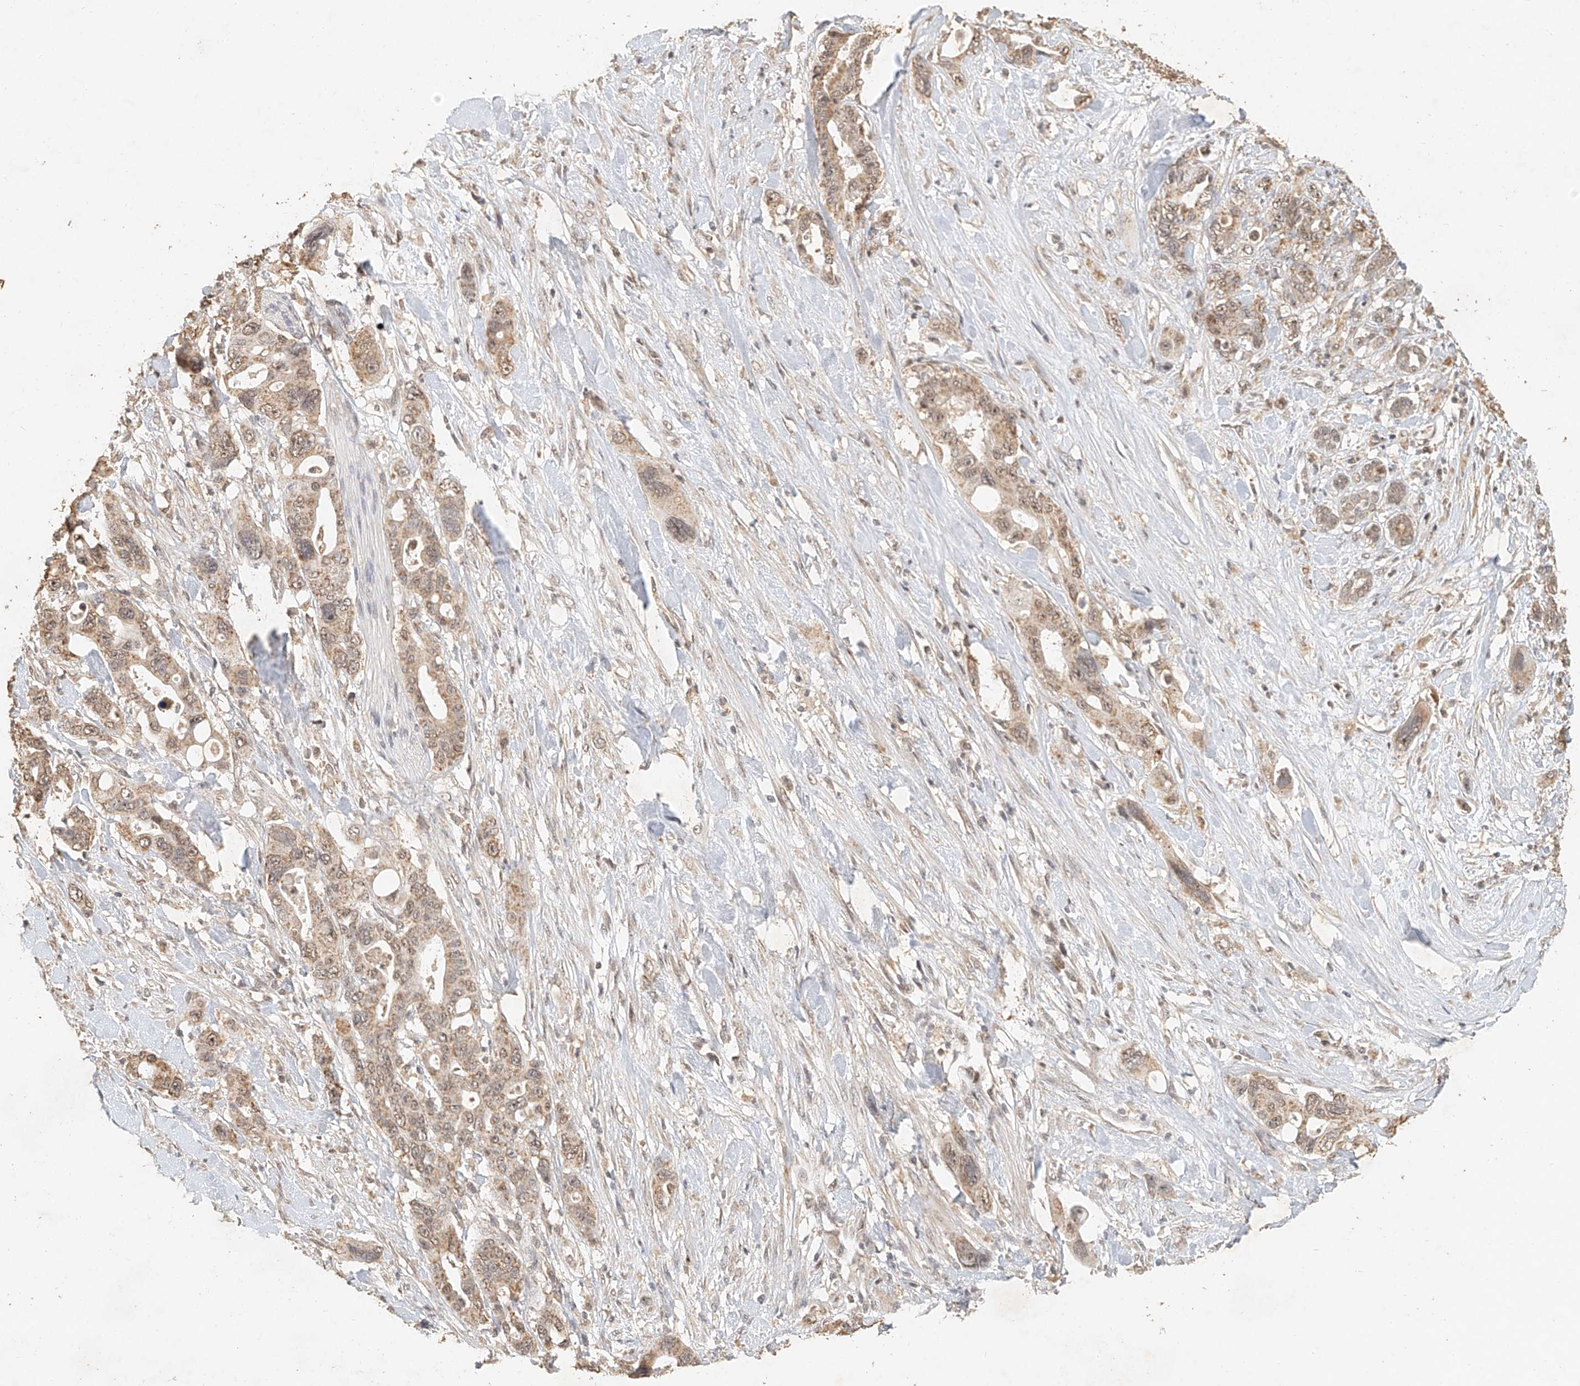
{"staining": {"intensity": "weak", "quantity": ">75%", "location": "cytoplasmic/membranous,nuclear"}, "tissue": "pancreatic cancer", "cell_type": "Tumor cells", "image_type": "cancer", "snomed": [{"axis": "morphology", "description": "Adenocarcinoma, NOS"}, {"axis": "topography", "description": "Pancreas"}], "caption": "A high-resolution micrograph shows immunohistochemistry staining of adenocarcinoma (pancreatic), which exhibits weak cytoplasmic/membranous and nuclear positivity in approximately >75% of tumor cells.", "gene": "CXorf58", "patient": {"sex": "male", "age": 46}}